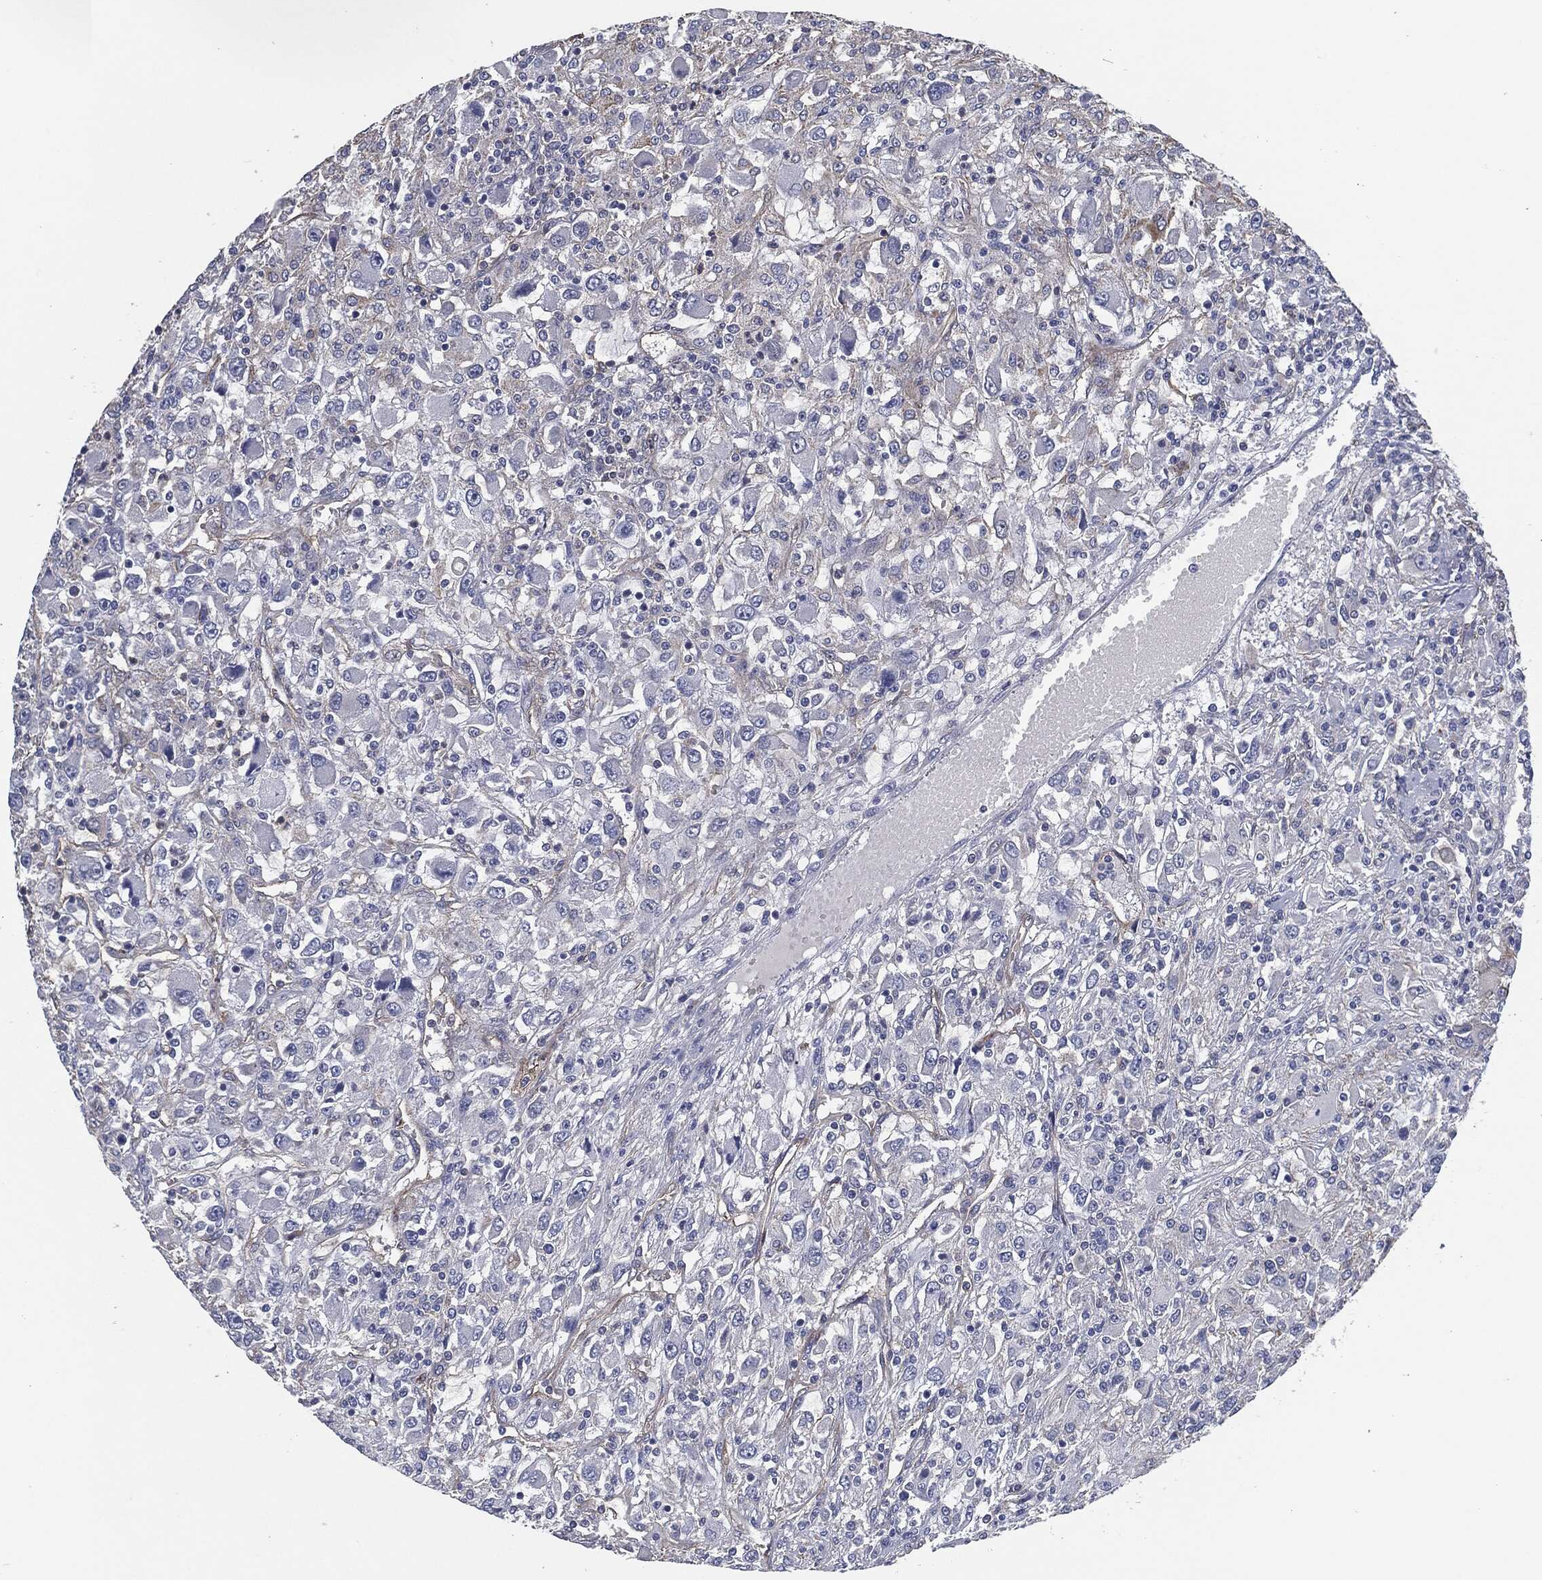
{"staining": {"intensity": "negative", "quantity": "none", "location": "none"}, "tissue": "renal cancer", "cell_type": "Tumor cells", "image_type": "cancer", "snomed": [{"axis": "morphology", "description": "Adenocarcinoma, NOS"}, {"axis": "topography", "description": "Kidney"}], "caption": "IHC histopathology image of neoplastic tissue: renal cancer stained with DAB (3,3'-diaminobenzidine) reveals no significant protein positivity in tumor cells.", "gene": "SVIL", "patient": {"sex": "female", "age": 67}}